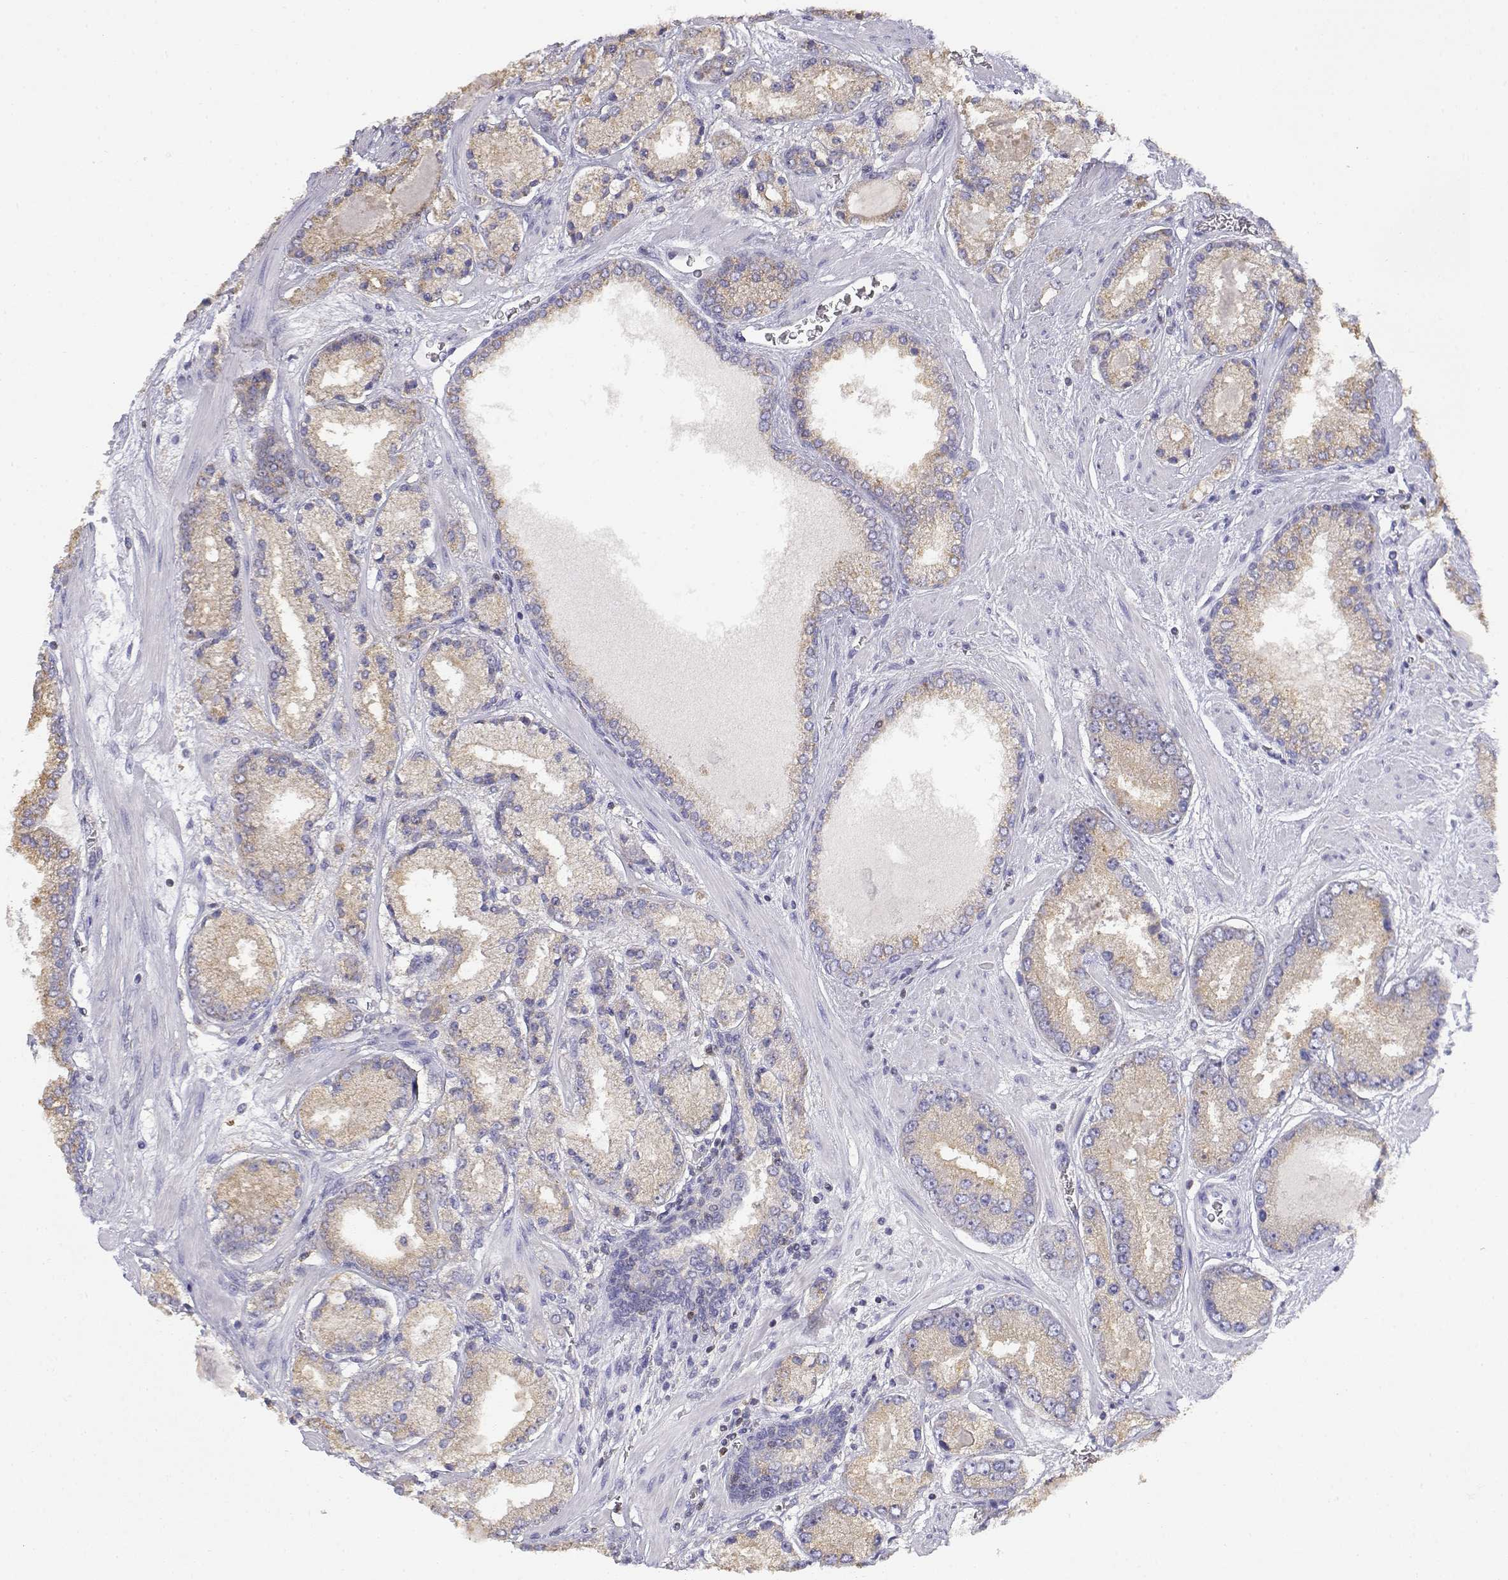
{"staining": {"intensity": "weak", "quantity": ">75%", "location": "cytoplasmic/membranous"}, "tissue": "prostate cancer", "cell_type": "Tumor cells", "image_type": "cancer", "snomed": [{"axis": "morphology", "description": "Adenocarcinoma, High grade"}, {"axis": "topography", "description": "Prostate"}], "caption": "A histopathology image of prostate cancer (adenocarcinoma (high-grade)) stained for a protein displays weak cytoplasmic/membranous brown staining in tumor cells. (IHC, brightfield microscopy, high magnification).", "gene": "ADA", "patient": {"sex": "male", "age": 67}}